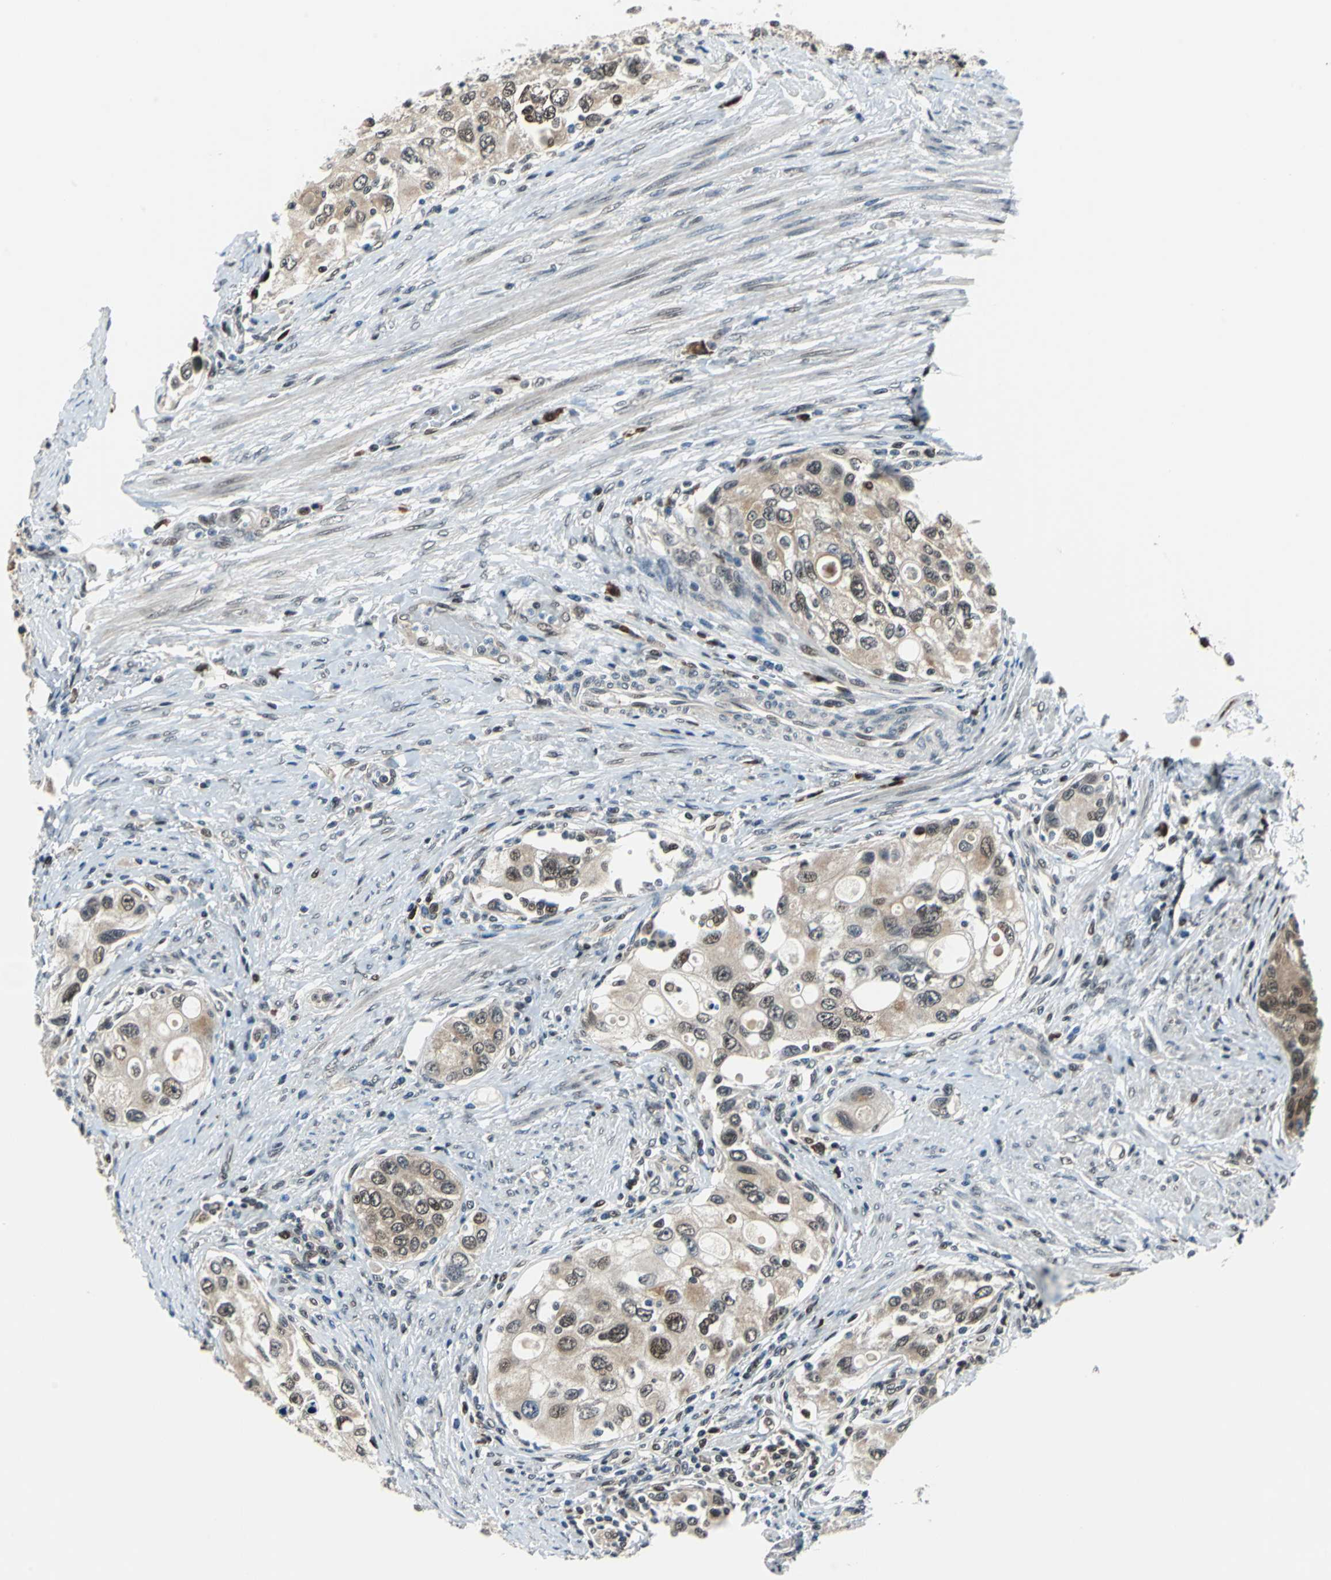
{"staining": {"intensity": "weak", "quantity": ">75%", "location": "cytoplasmic/membranous,nuclear"}, "tissue": "urothelial cancer", "cell_type": "Tumor cells", "image_type": "cancer", "snomed": [{"axis": "morphology", "description": "Urothelial carcinoma, High grade"}, {"axis": "topography", "description": "Urinary bladder"}], "caption": "Weak cytoplasmic/membranous and nuclear expression for a protein is seen in about >75% of tumor cells of urothelial carcinoma (high-grade) using IHC.", "gene": "POLR3K", "patient": {"sex": "female", "age": 56}}